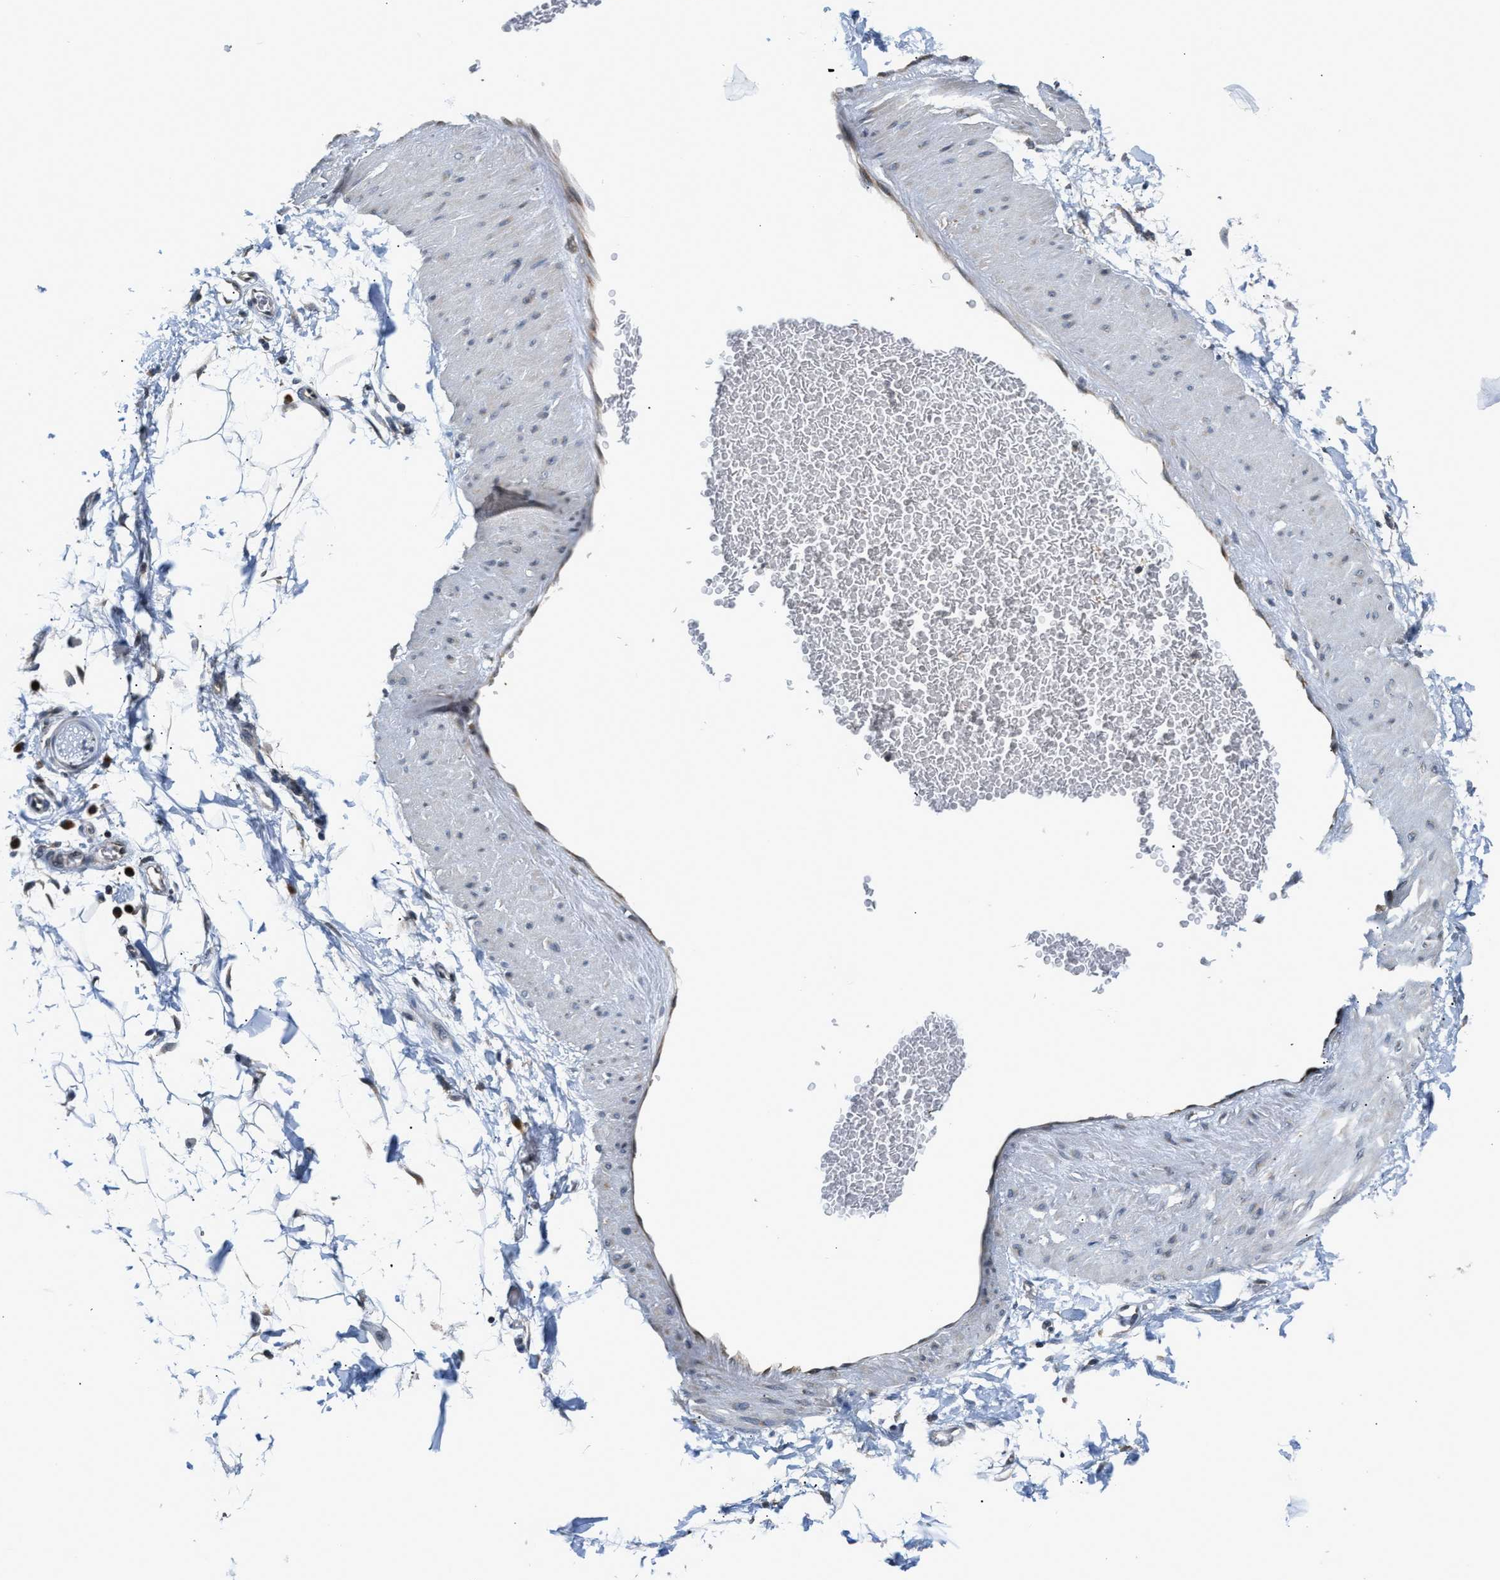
{"staining": {"intensity": "moderate", "quantity": ">75%", "location": "cytoplasmic/membranous"}, "tissue": "adipose tissue", "cell_type": "Adipocytes", "image_type": "normal", "snomed": [{"axis": "morphology", "description": "Normal tissue, NOS"}, {"axis": "topography", "description": "Soft tissue"}], "caption": "Benign adipose tissue was stained to show a protein in brown. There is medium levels of moderate cytoplasmic/membranous expression in about >75% of adipocytes. The staining was performed using DAB (3,3'-diaminobenzidine) to visualize the protein expression in brown, while the nuclei were stained in blue with hematoxylin (Magnification: 20x).", "gene": "RAB29", "patient": {"sex": "male", "age": 72}}